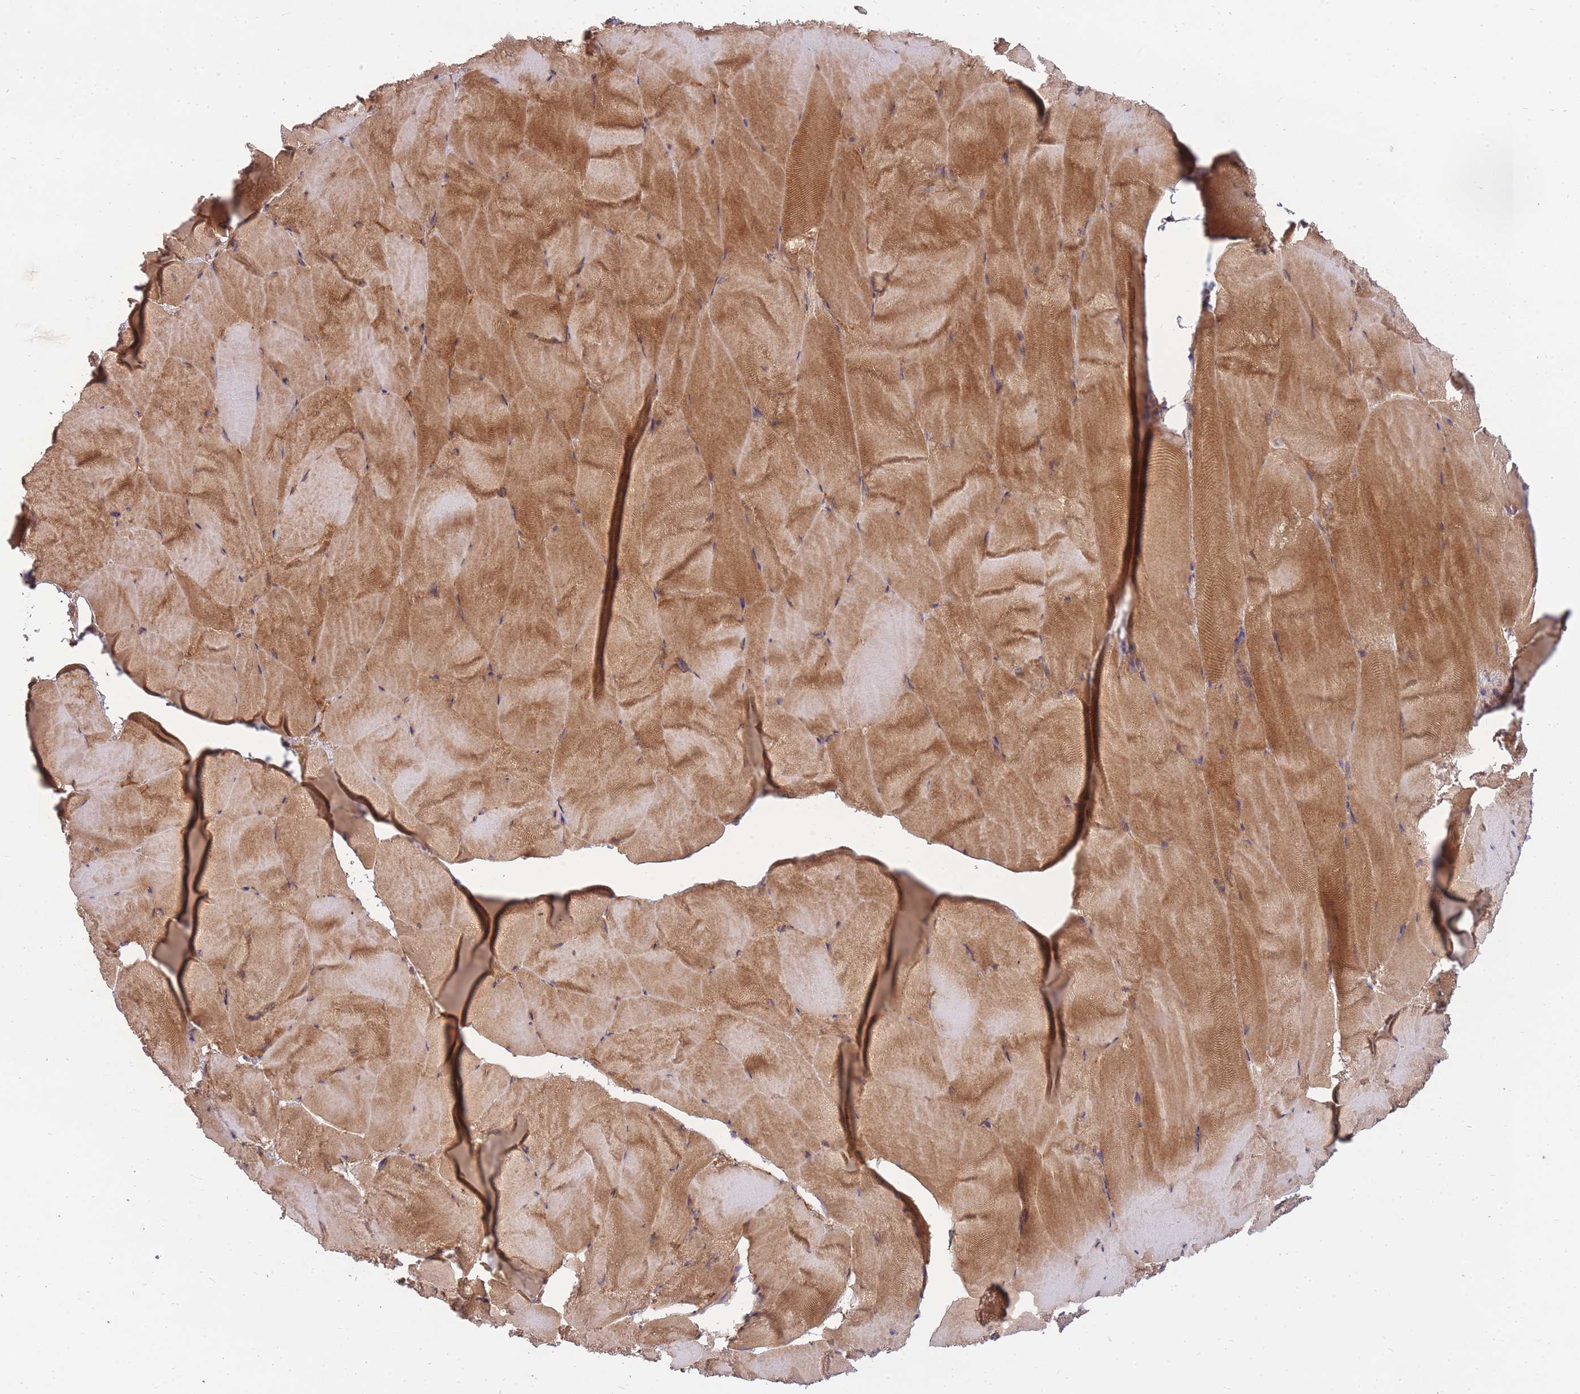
{"staining": {"intensity": "moderate", "quantity": ">75%", "location": "cytoplasmic/membranous,nuclear"}, "tissue": "skeletal muscle", "cell_type": "Myocytes", "image_type": "normal", "snomed": [{"axis": "morphology", "description": "Normal tissue, NOS"}, {"axis": "topography", "description": "Skeletal muscle"}], "caption": "Immunohistochemical staining of benign human skeletal muscle exhibits >75% levels of moderate cytoplasmic/membranous,nuclear protein expression in about >75% of myocytes.", "gene": "SMC6", "patient": {"sex": "female", "age": 64}}